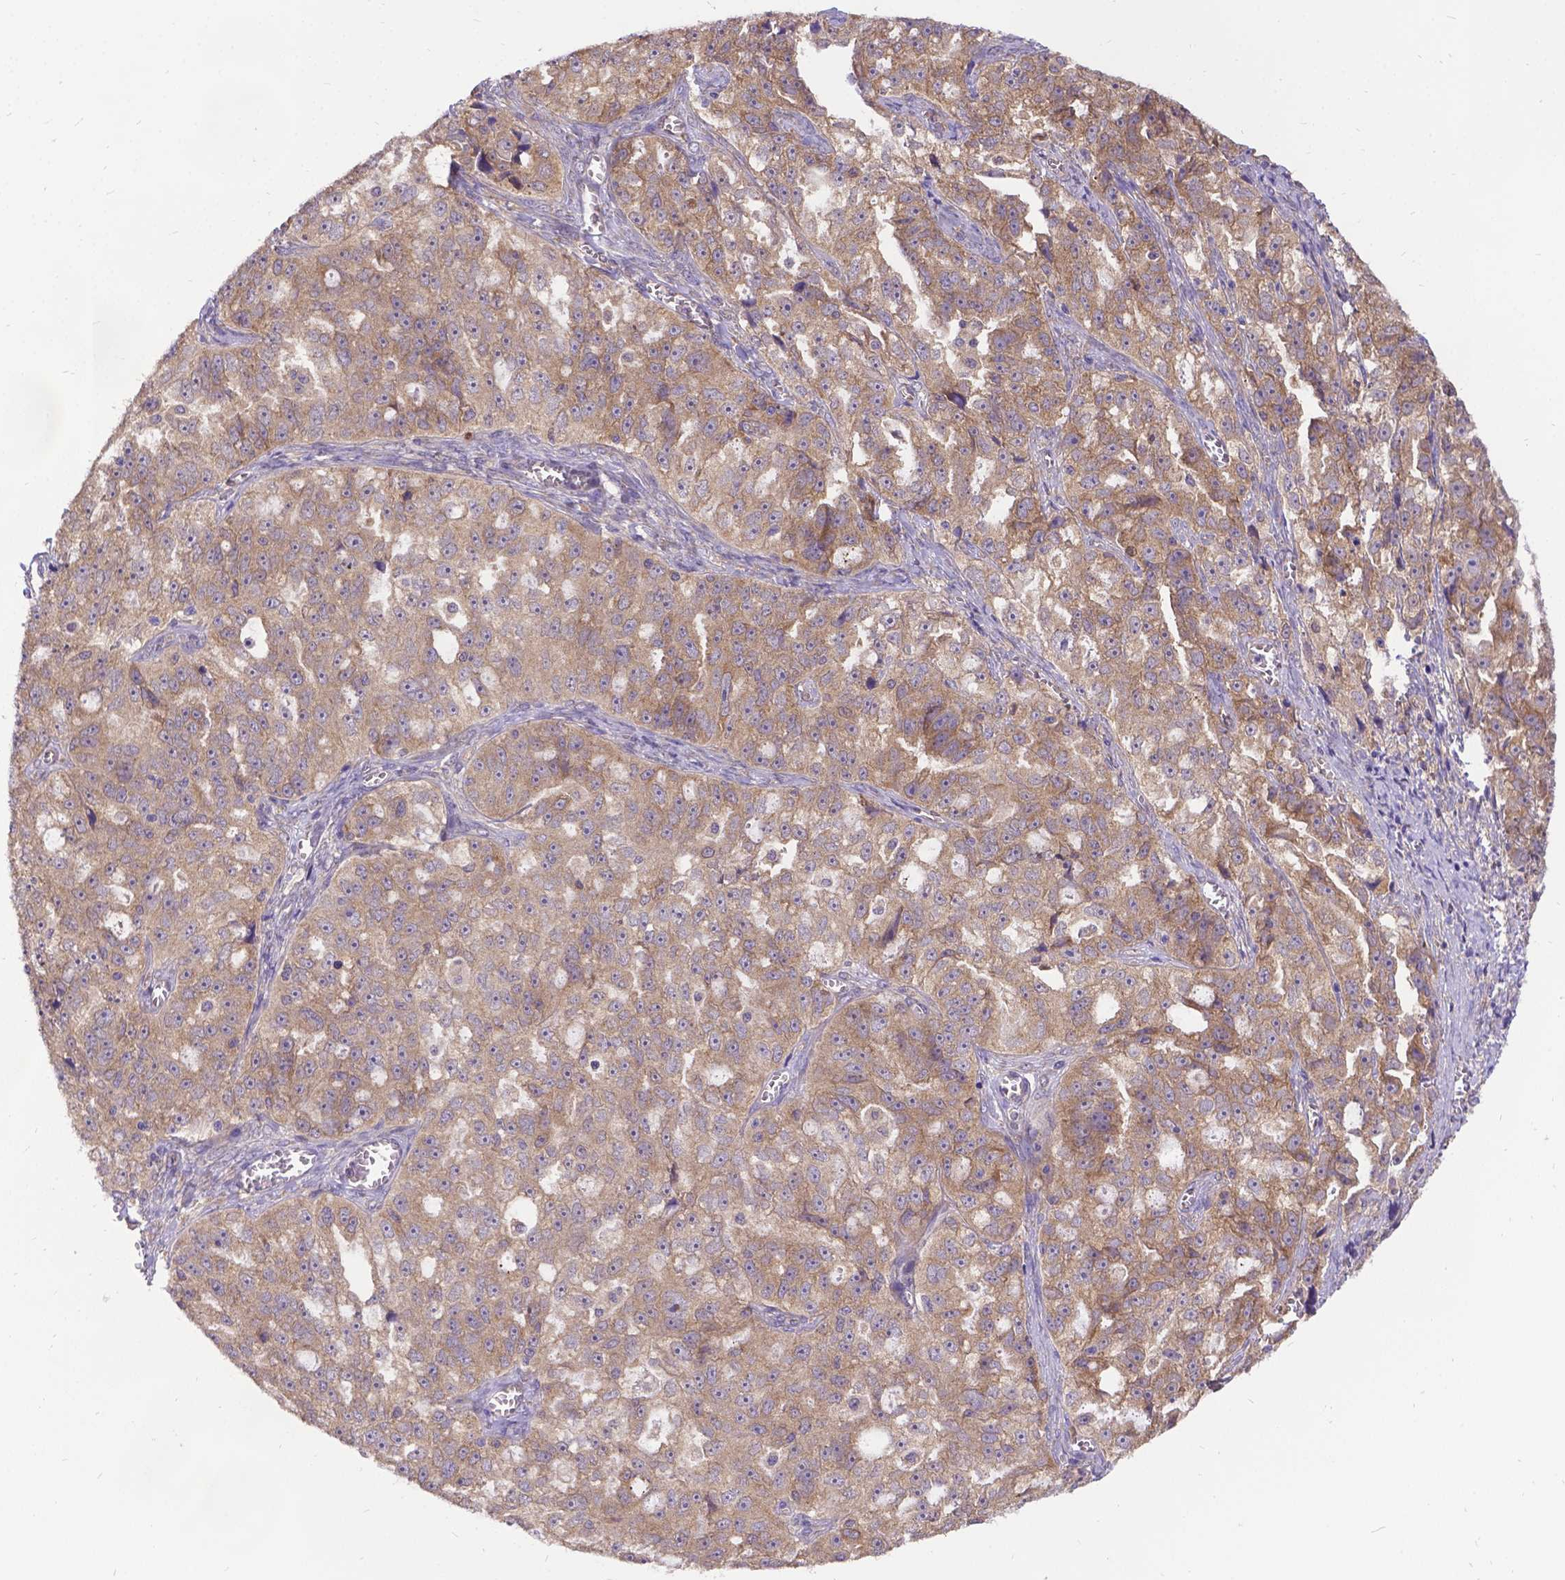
{"staining": {"intensity": "weak", "quantity": ">75%", "location": "cytoplasmic/membranous"}, "tissue": "ovarian cancer", "cell_type": "Tumor cells", "image_type": "cancer", "snomed": [{"axis": "morphology", "description": "Cystadenocarcinoma, serous, NOS"}, {"axis": "topography", "description": "Ovary"}], "caption": "Immunohistochemistry (IHC) image of neoplastic tissue: human ovarian serous cystadenocarcinoma stained using immunohistochemistry displays low levels of weak protein expression localized specifically in the cytoplasmic/membranous of tumor cells, appearing as a cytoplasmic/membranous brown color.", "gene": "DENND6A", "patient": {"sex": "female", "age": 51}}